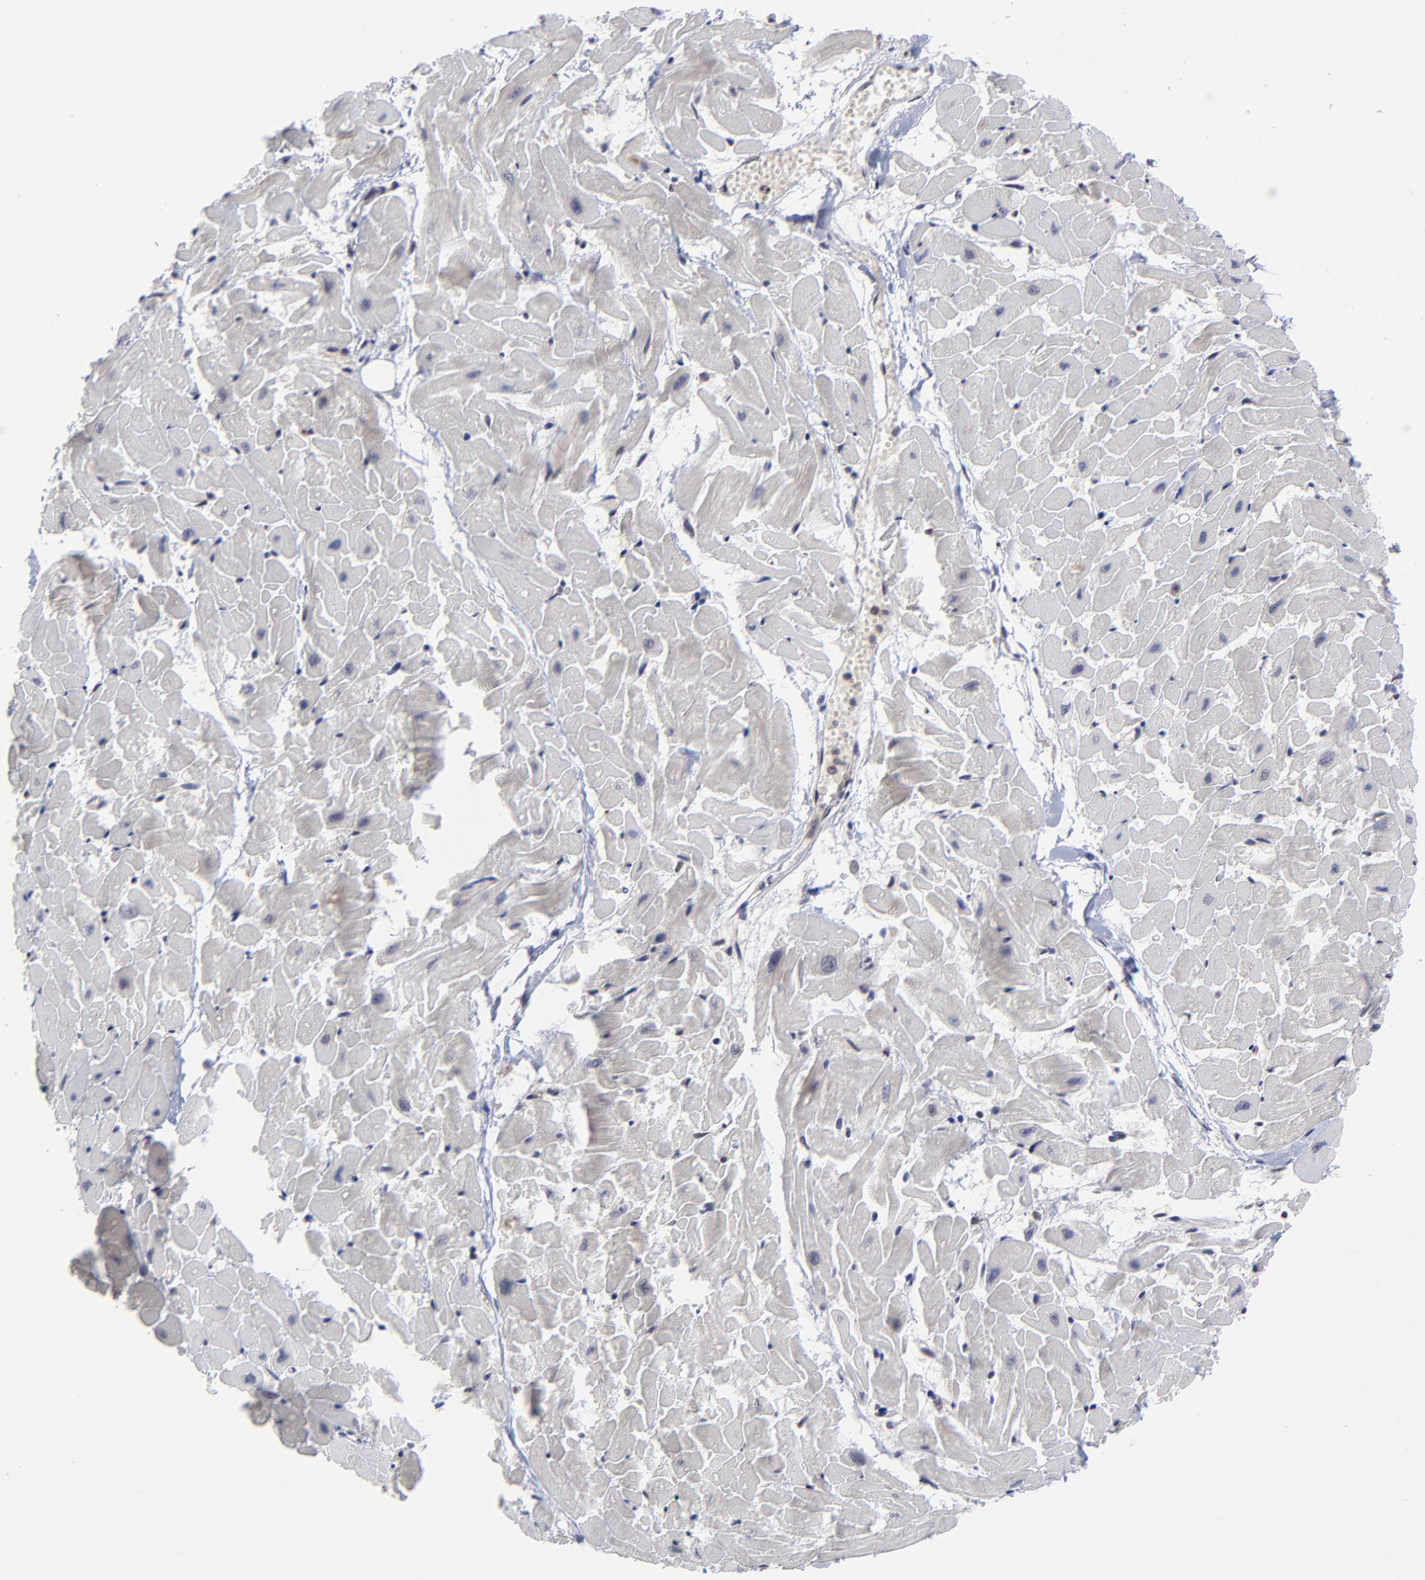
{"staining": {"intensity": "negative", "quantity": "none", "location": "none"}, "tissue": "heart muscle", "cell_type": "Cardiomyocytes", "image_type": "normal", "snomed": [{"axis": "morphology", "description": "Normal tissue, NOS"}, {"axis": "topography", "description": "Heart"}], "caption": "This micrograph is of unremarkable heart muscle stained with immunohistochemistry (IHC) to label a protein in brown with the nuclei are counter-stained blue. There is no positivity in cardiomyocytes.", "gene": "UBE2L6", "patient": {"sex": "female", "age": 19}}